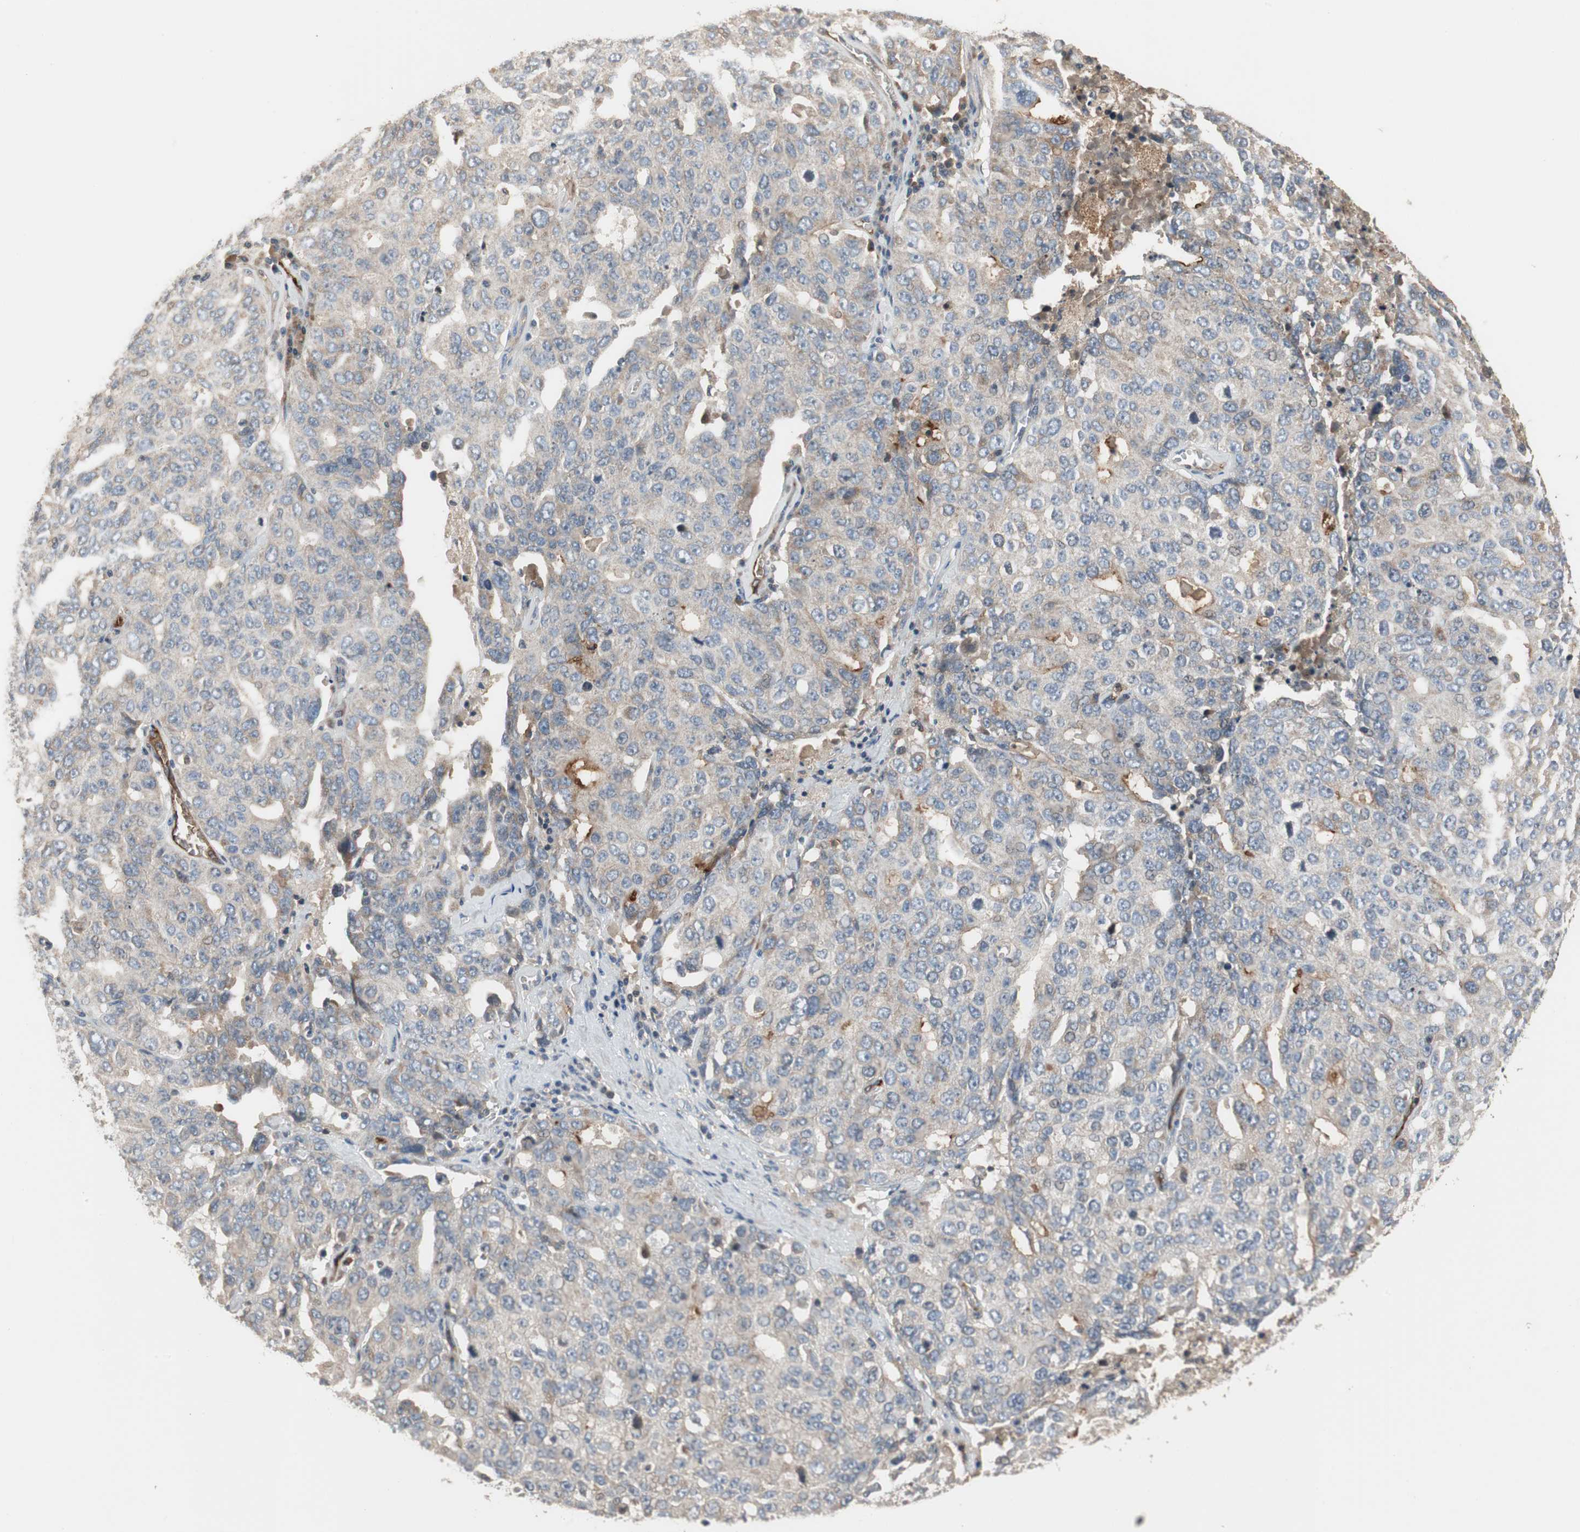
{"staining": {"intensity": "negative", "quantity": "none", "location": "none"}, "tissue": "ovarian cancer", "cell_type": "Tumor cells", "image_type": "cancer", "snomed": [{"axis": "morphology", "description": "Carcinoma, endometroid"}, {"axis": "topography", "description": "Ovary"}], "caption": "High magnification brightfield microscopy of ovarian endometroid carcinoma stained with DAB (3,3'-diaminobenzidine) (brown) and counterstained with hematoxylin (blue): tumor cells show no significant staining. The staining is performed using DAB brown chromogen with nuclei counter-stained in using hematoxylin.", "gene": "ALPL", "patient": {"sex": "female", "age": 62}}